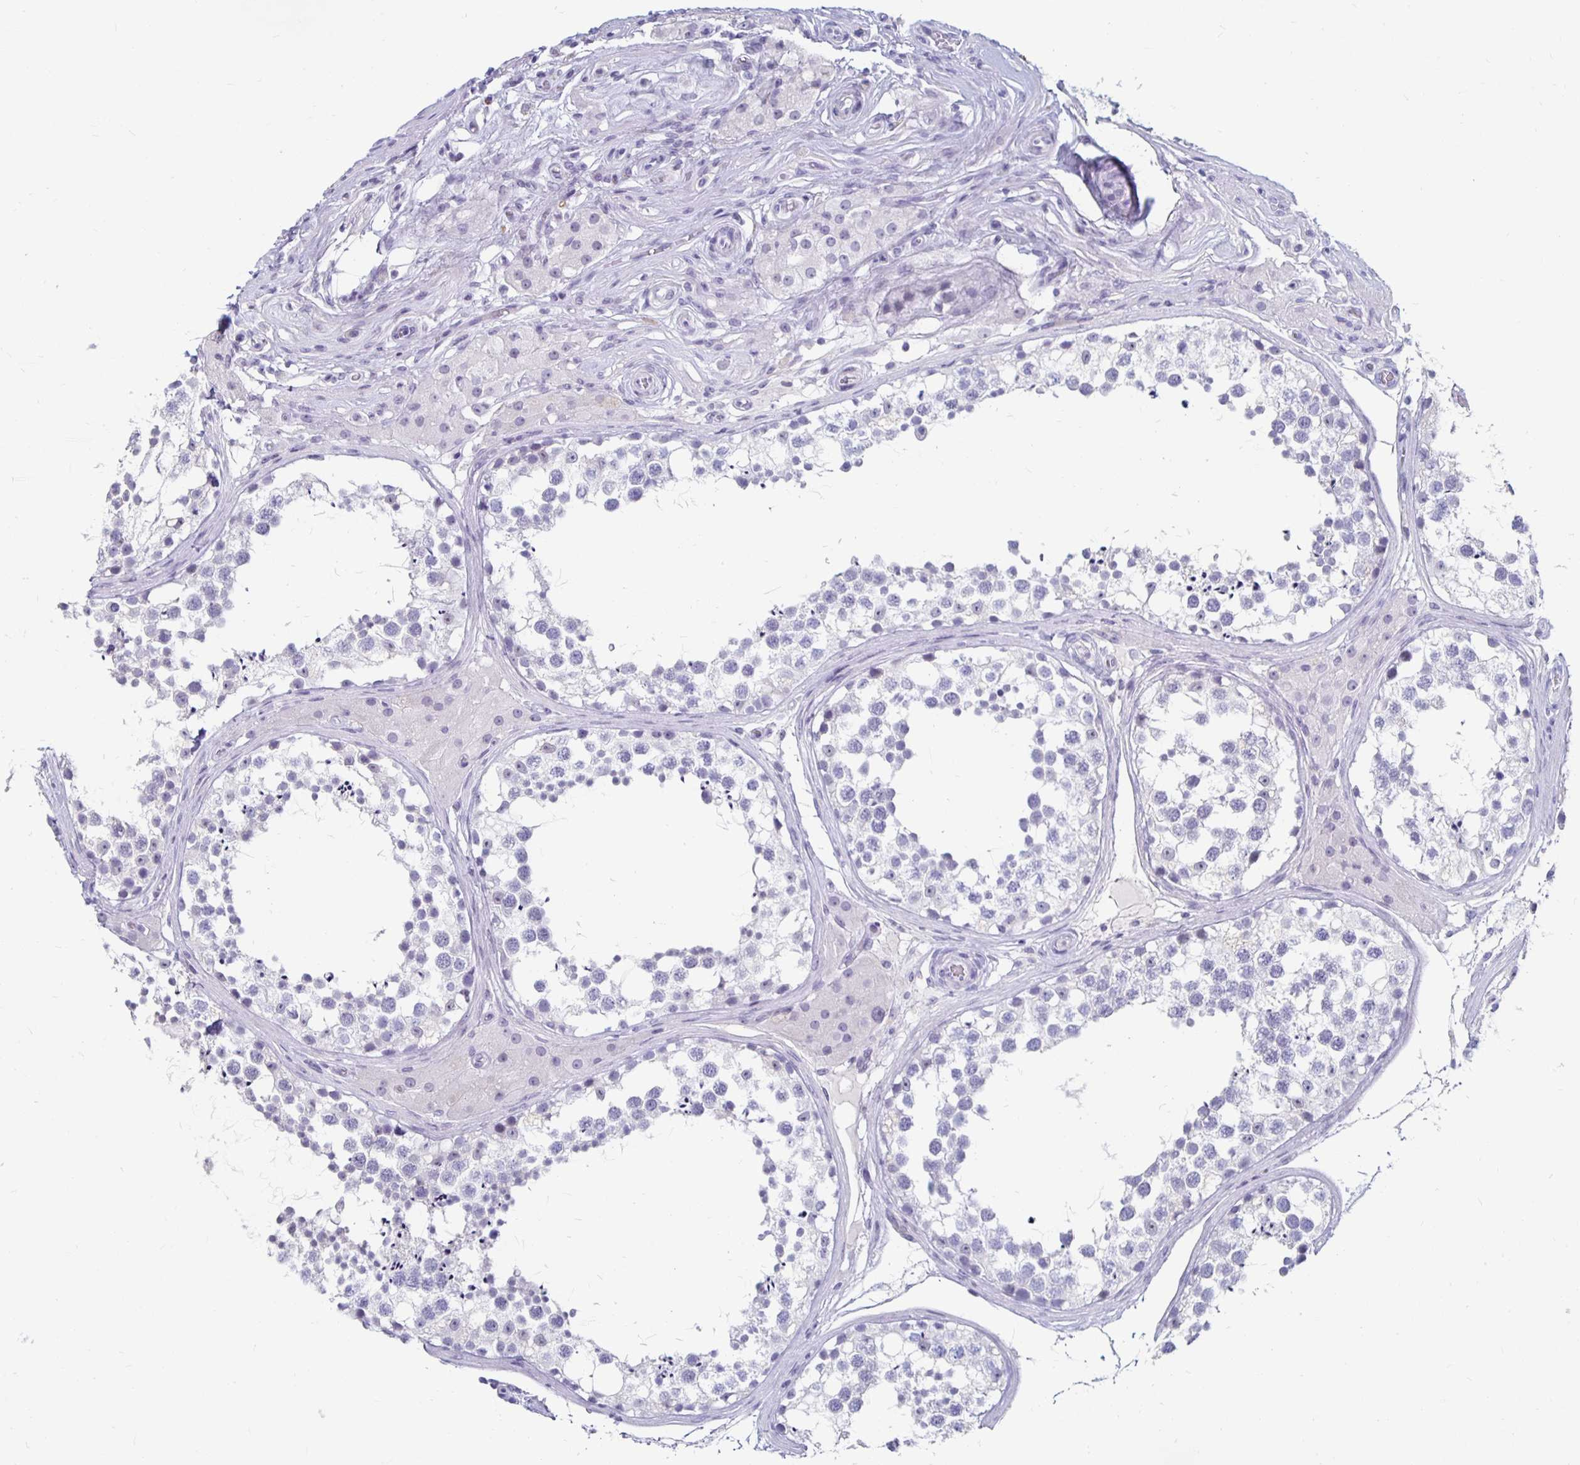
{"staining": {"intensity": "negative", "quantity": "none", "location": "none"}, "tissue": "testis", "cell_type": "Cells in seminiferous ducts", "image_type": "normal", "snomed": [{"axis": "morphology", "description": "Normal tissue, NOS"}, {"axis": "morphology", "description": "Seminoma, NOS"}, {"axis": "topography", "description": "Testis"}], "caption": "Immunohistochemical staining of benign human testis shows no significant positivity in cells in seminiferous ducts.", "gene": "KCNQ2", "patient": {"sex": "male", "age": 65}}